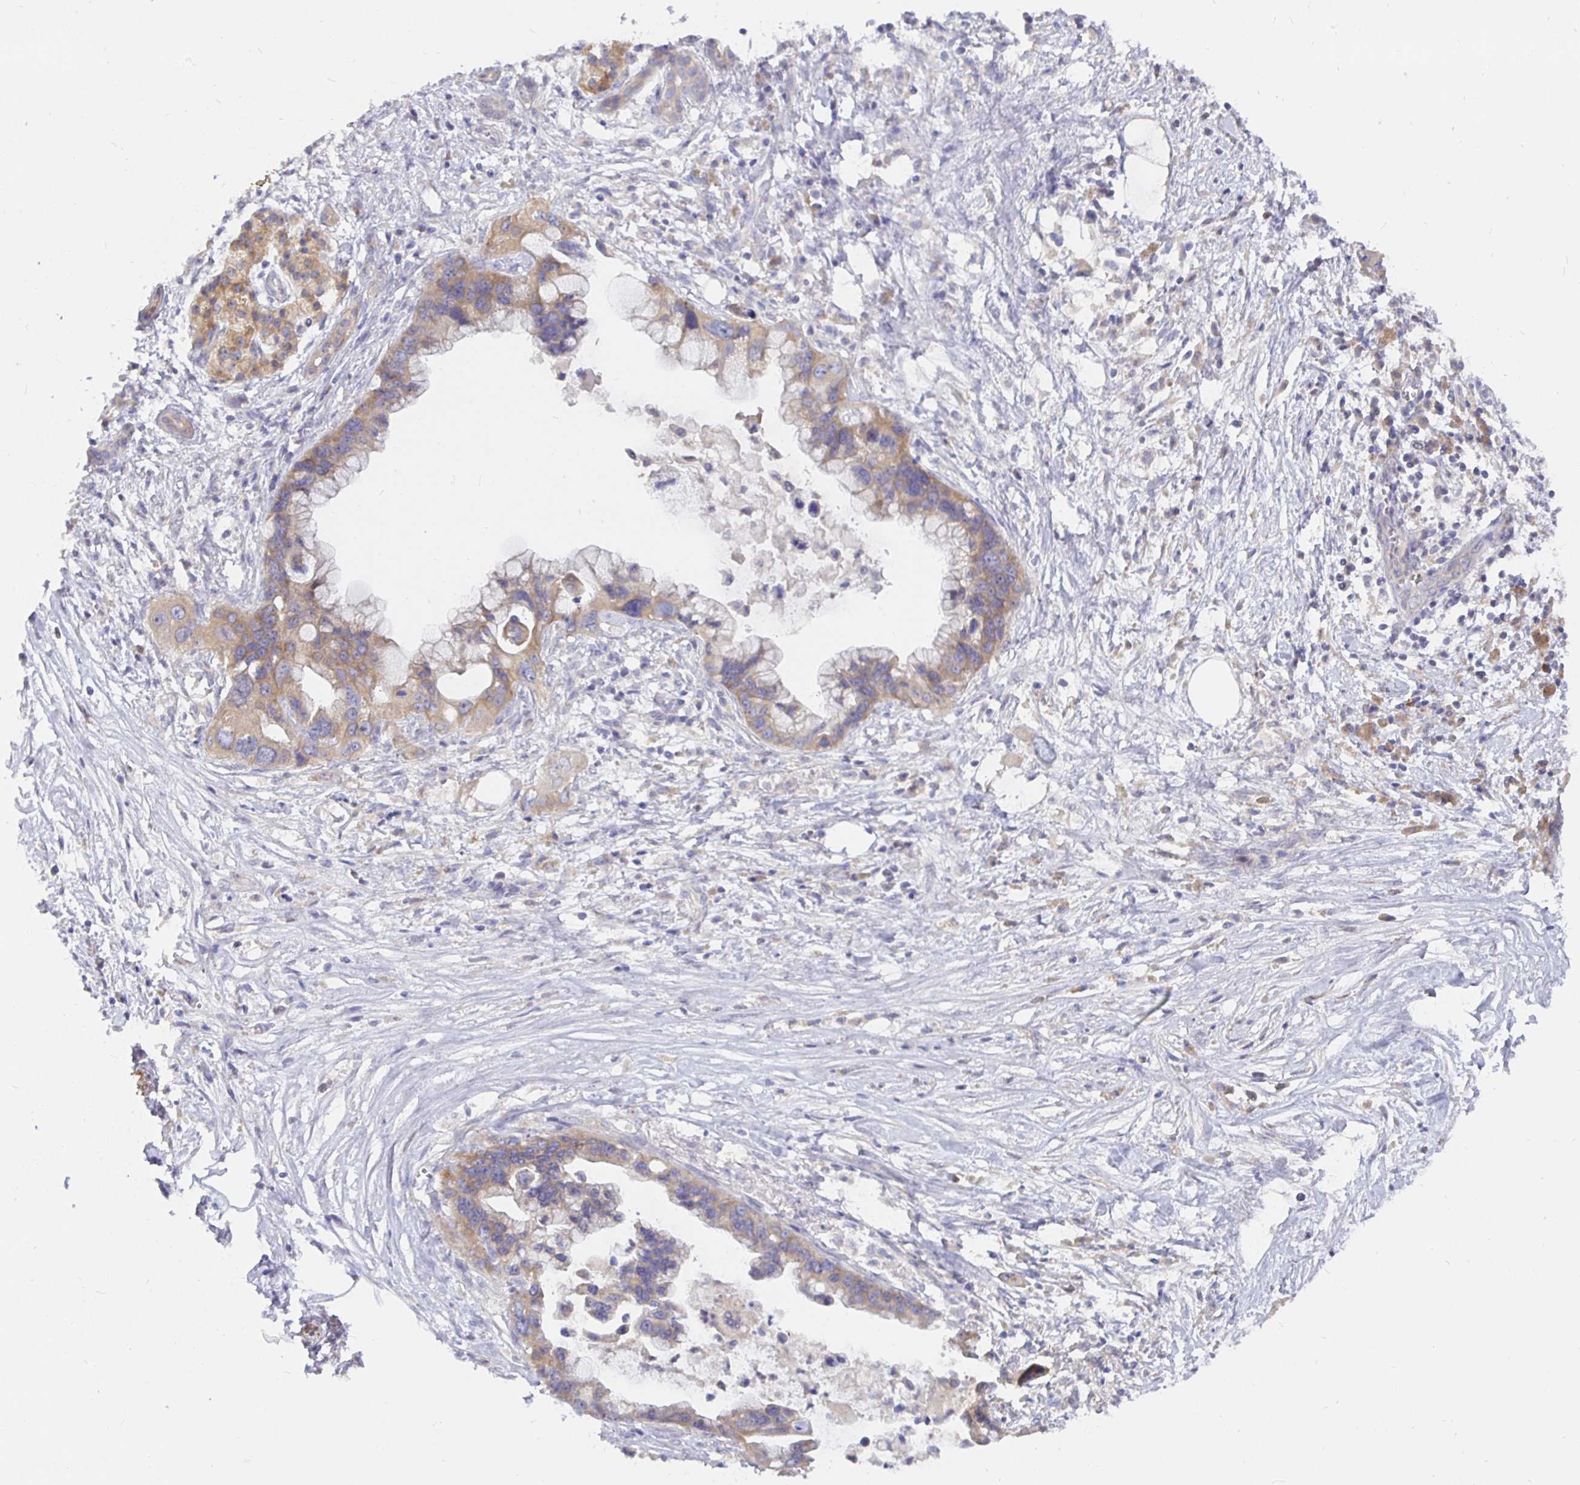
{"staining": {"intensity": "weak", "quantity": ">75%", "location": "cytoplasmic/membranous"}, "tissue": "pancreatic cancer", "cell_type": "Tumor cells", "image_type": "cancer", "snomed": [{"axis": "morphology", "description": "Adenocarcinoma, NOS"}, {"axis": "topography", "description": "Pancreas"}], "caption": "High-power microscopy captured an IHC image of adenocarcinoma (pancreatic), revealing weak cytoplasmic/membranous expression in approximately >75% of tumor cells. The staining is performed using DAB brown chromogen to label protein expression. The nuclei are counter-stained blue using hematoxylin.", "gene": "KIF21A", "patient": {"sex": "female", "age": 83}}